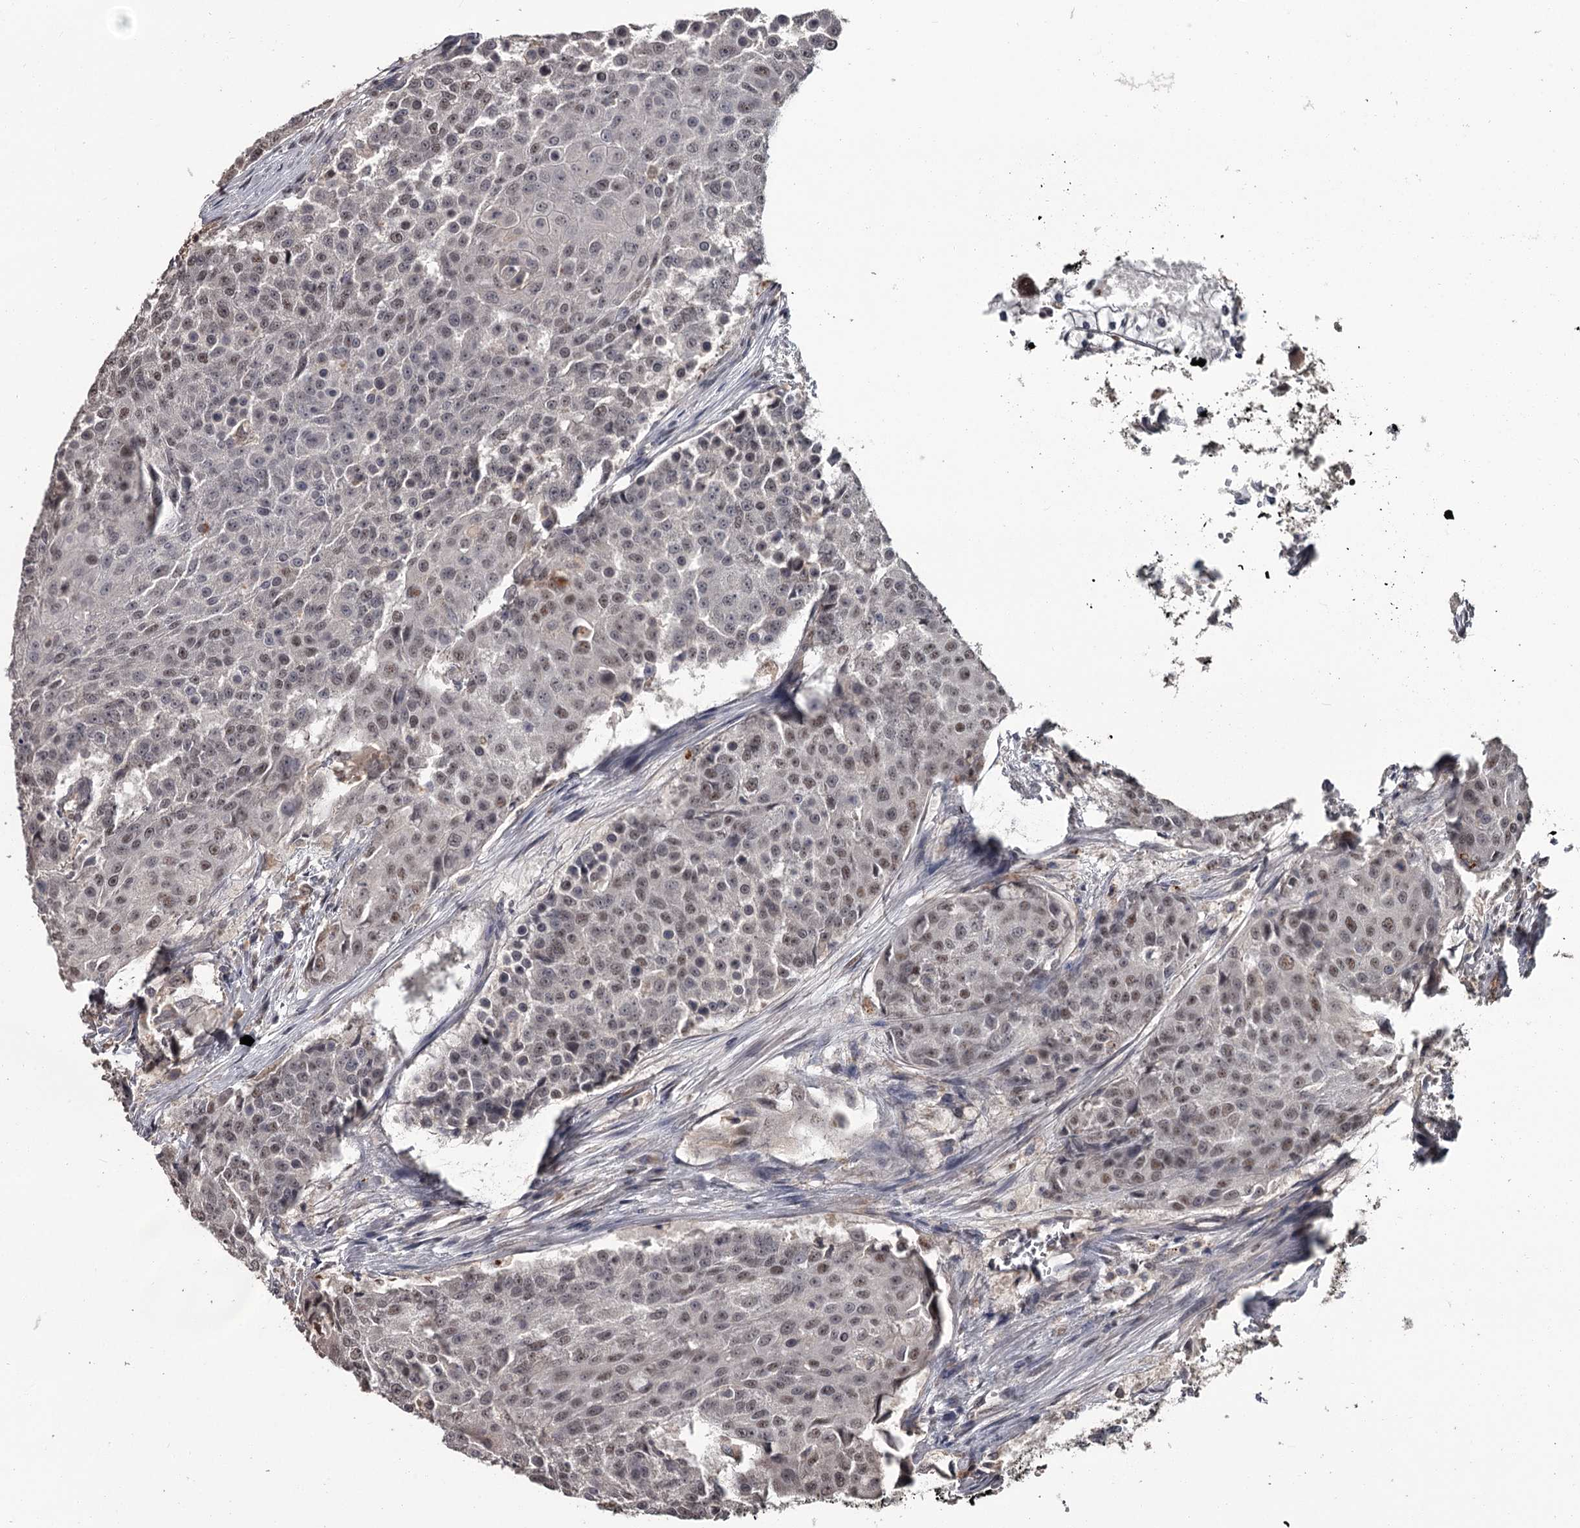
{"staining": {"intensity": "weak", "quantity": "25%-75%", "location": "nuclear"}, "tissue": "urothelial cancer", "cell_type": "Tumor cells", "image_type": "cancer", "snomed": [{"axis": "morphology", "description": "Urothelial carcinoma, High grade"}, {"axis": "topography", "description": "Urinary bladder"}], "caption": "Urothelial cancer stained with immunohistochemistry (IHC) exhibits weak nuclear expression in approximately 25%-75% of tumor cells.", "gene": "PRPF40B", "patient": {"sex": "female", "age": 63}}